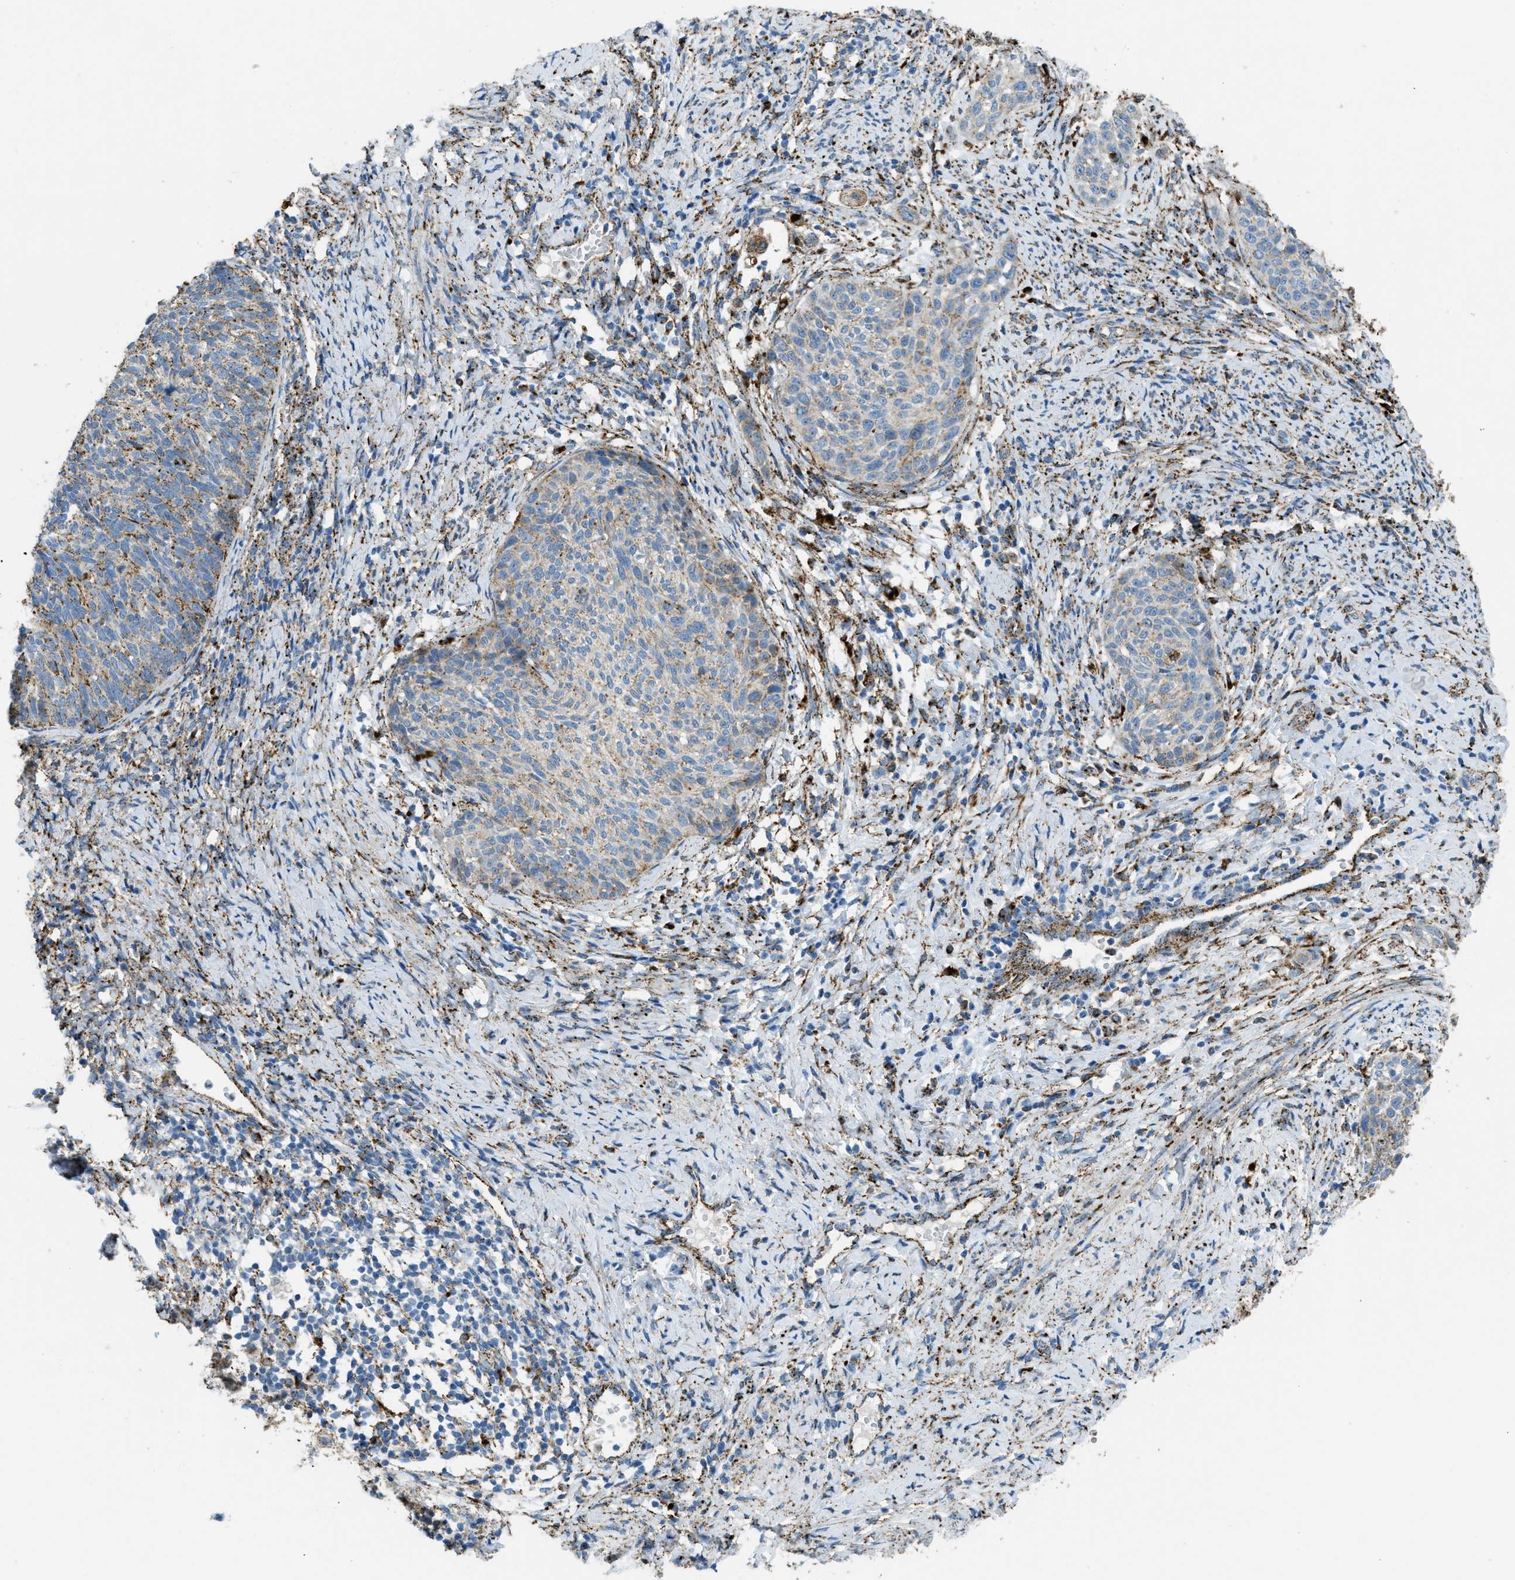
{"staining": {"intensity": "moderate", "quantity": "25%-75%", "location": "cytoplasmic/membranous"}, "tissue": "cervical cancer", "cell_type": "Tumor cells", "image_type": "cancer", "snomed": [{"axis": "morphology", "description": "Squamous cell carcinoma, NOS"}, {"axis": "topography", "description": "Cervix"}], "caption": "A brown stain labels moderate cytoplasmic/membranous positivity of a protein in cervical cancer tumor cells.", "gene": "SCARB2", "patient": {"sex": "female", "age": 70}}